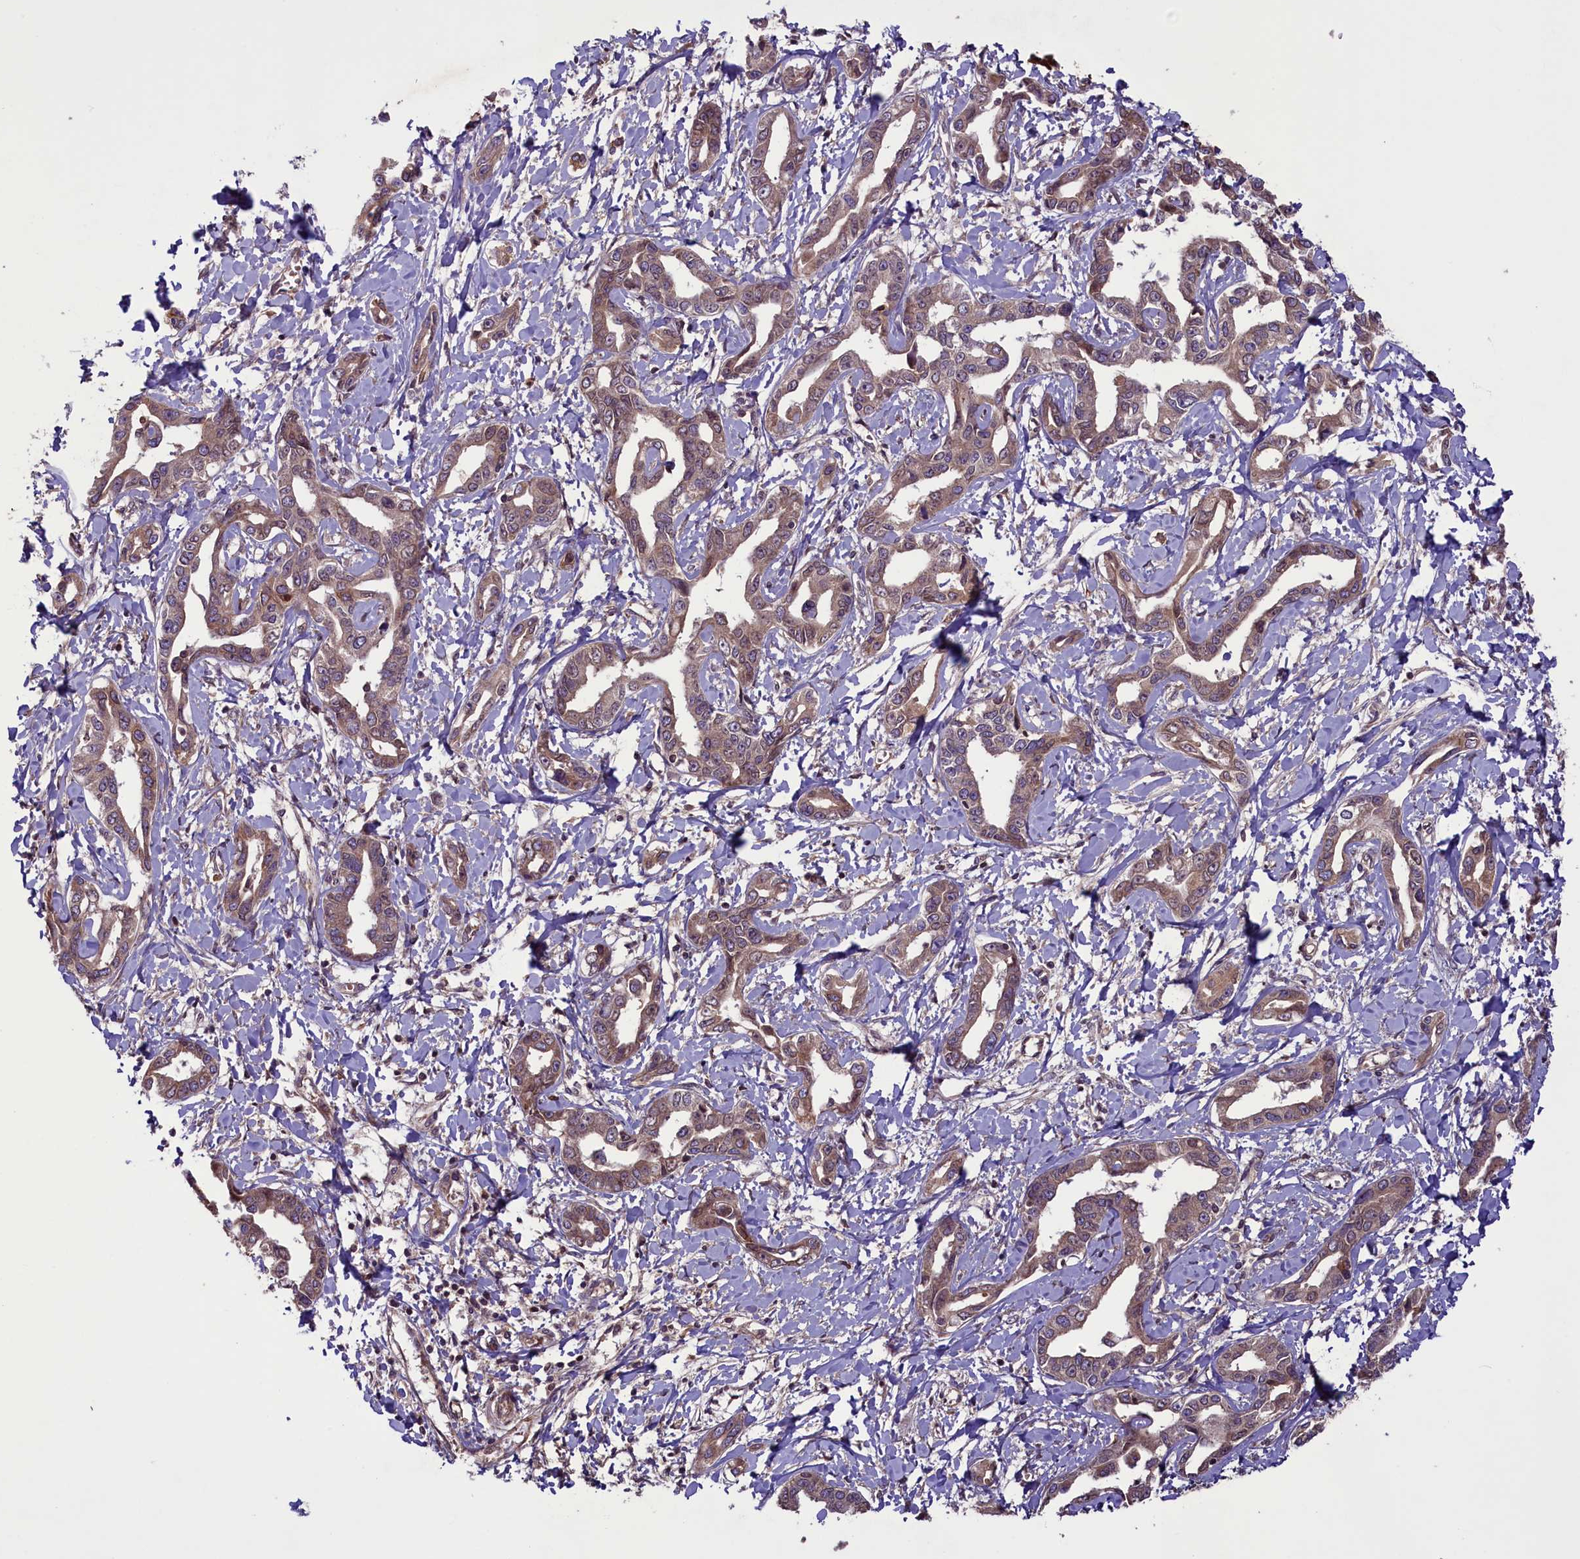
{"staining": {"intensity": "weak", "quantity": ">75%", "location": "cytoplasmic/membranous"}, "tissue": "liver cancer", "cell_type": "Tumor cells", "image_type": "cancer", "snomed": [{"axis": "morphology", "description": "Cholangiocarcinoma"}, {"axis": "topography", "description": "Liver"}], "caption": "There is low levels of weak cytoplasmic/membranous expression in tumor cells of liver cholangiocarcinoma, as demonstrated by immunohistochemical staining (brown color).", "gene": "CCDC125", "patient": {"sex": "male", "age": 59}}